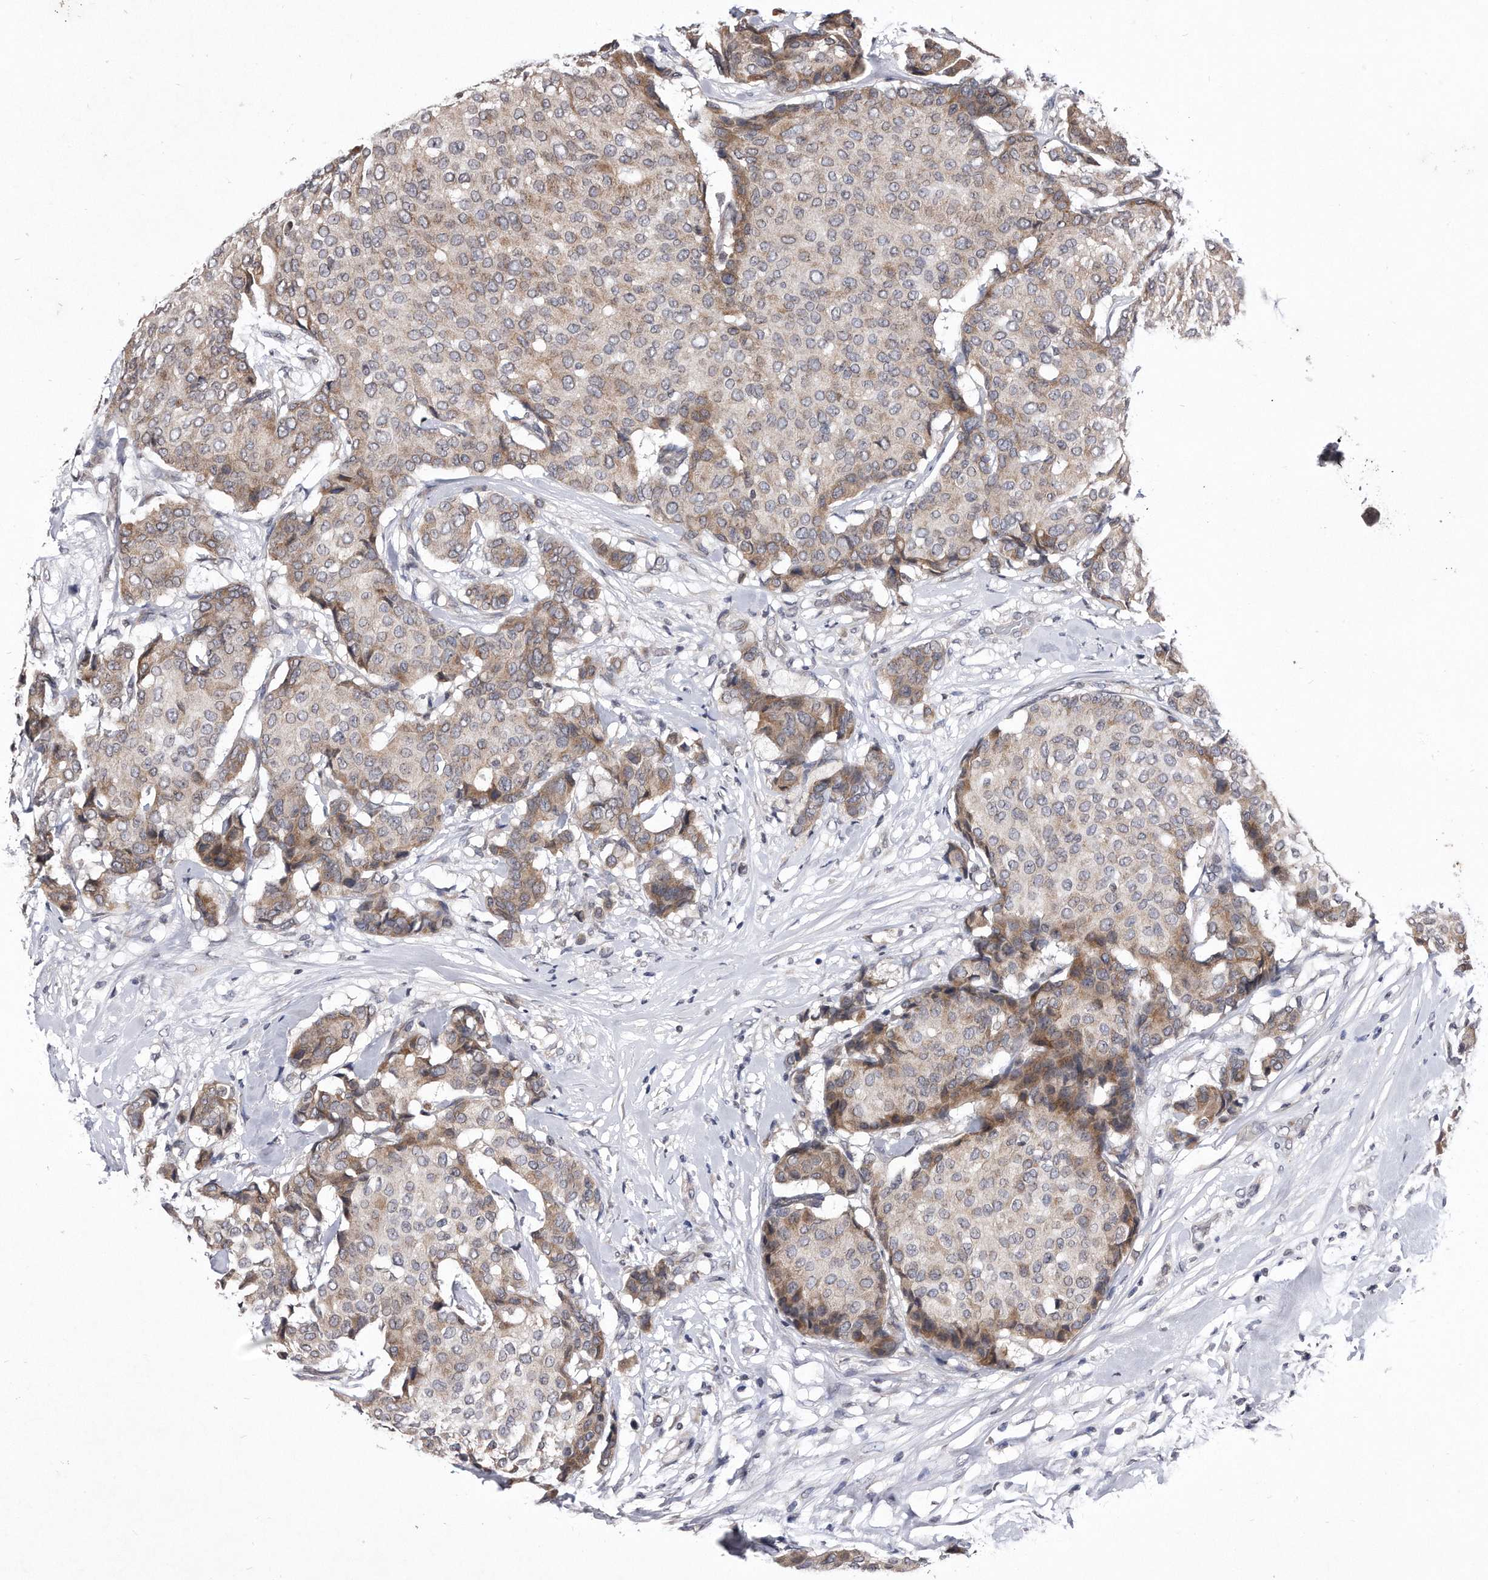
{"staining": {"intensity": "moderate", "quantity": "25%-75%", "location": "cytoplasmic/membranous"}, "tissue": "breast cancer", "cell_type": "Tumor cells", "image_type": "cancer", "snomed": [{"axis": "morphology", "description": "Duct carcinoma"}, {"axis": "topography", "description": "Breast"}], "caption": "Immunohistochemistry (IHC) image of neoplastic tissue: breast invasive ductal carcinoma stained using immunohistochemistry (IHC) displays medium levels of moderate protein expression localized specifically in the cytoplasmic/membranous of tumor cells, appearing as a cytoplasmic/membranous brown color.", "gene": "DAB1", "patient": {"sex": "female", "age": 75}}